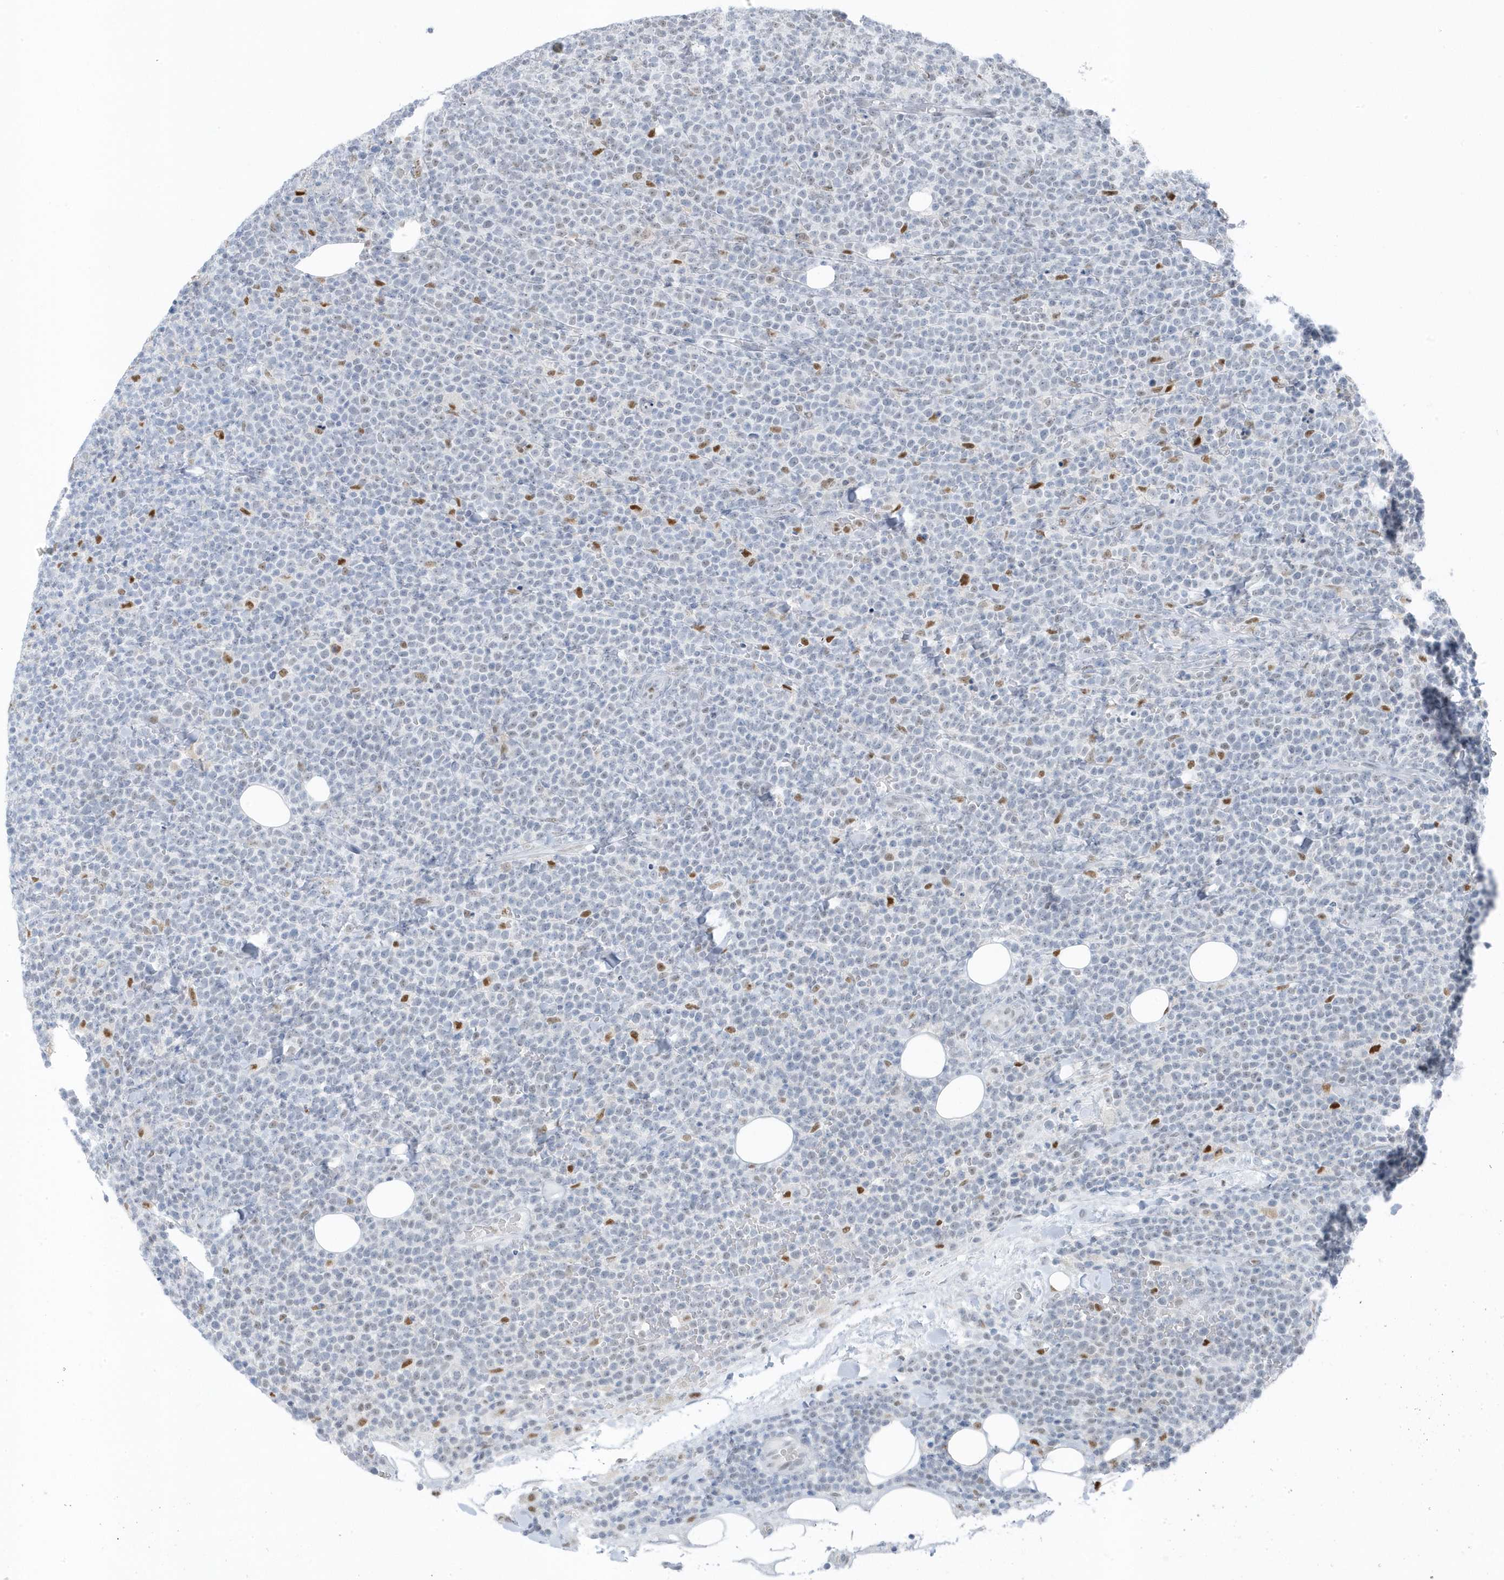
{"staining": {"intensity": "negative", "quantity": "none", "location": "none"}, "tissue": "lymphoma", "cell_type": "Tumor cells", "image_type": "cancer", "snomed": [{"axis": "morphology", "description": "Malignant lymphoma, non-Hodgkin's type, High grade"}, {"axis": "topography", "description": "Lymph node"}], "caption": "Immunohistochemistry (IHC) of lymphoma demonstrates no expression in tumor cells. (Brightfield microscopy of DAB immunohistochemistry at high magnification).", "gene": "SMIM34", "patient": {"sex": "male", "age": 61}}